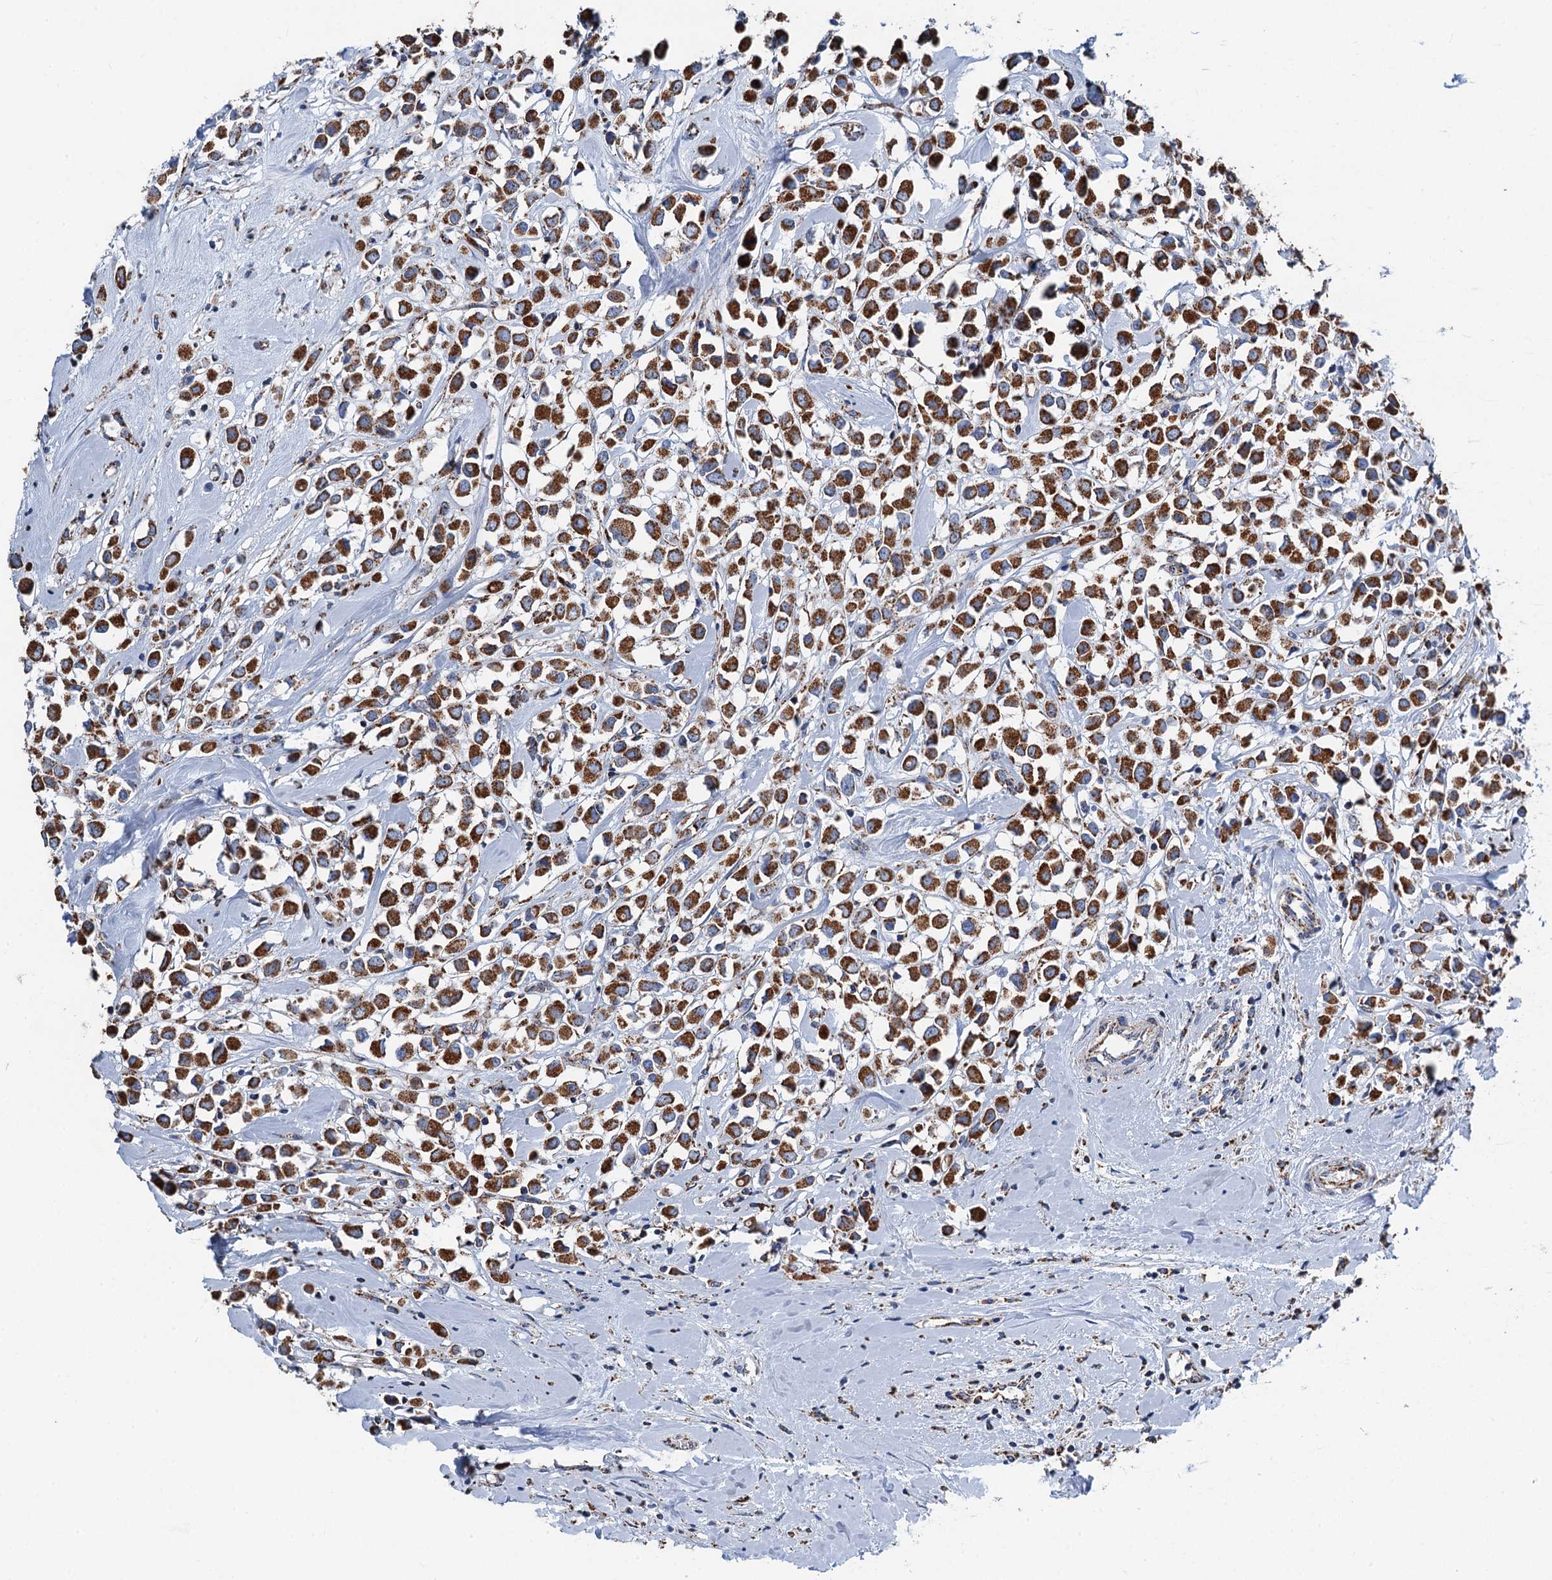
{"staining": {"intensity": "moderate", "quantity": ">75%", "location": "cytoplasmic/membranous"}, "tissue": "breast cancer", "cell_type": "Tumor cells", "image_type": "cancer", "snomed": [{"axis": "morphology", "description": "Duct carcinoma"}, {"axis": "topography", "description": "Breast"}], "caption": "This is an image of immunohistochemistry (IHC) staining of breast intraductal carcinoma, which shows moderate staining in the cytoplasmic/membranous of tumor cells.", "gene": "IVD", "patient": {"sex": "female", "age": 61}}